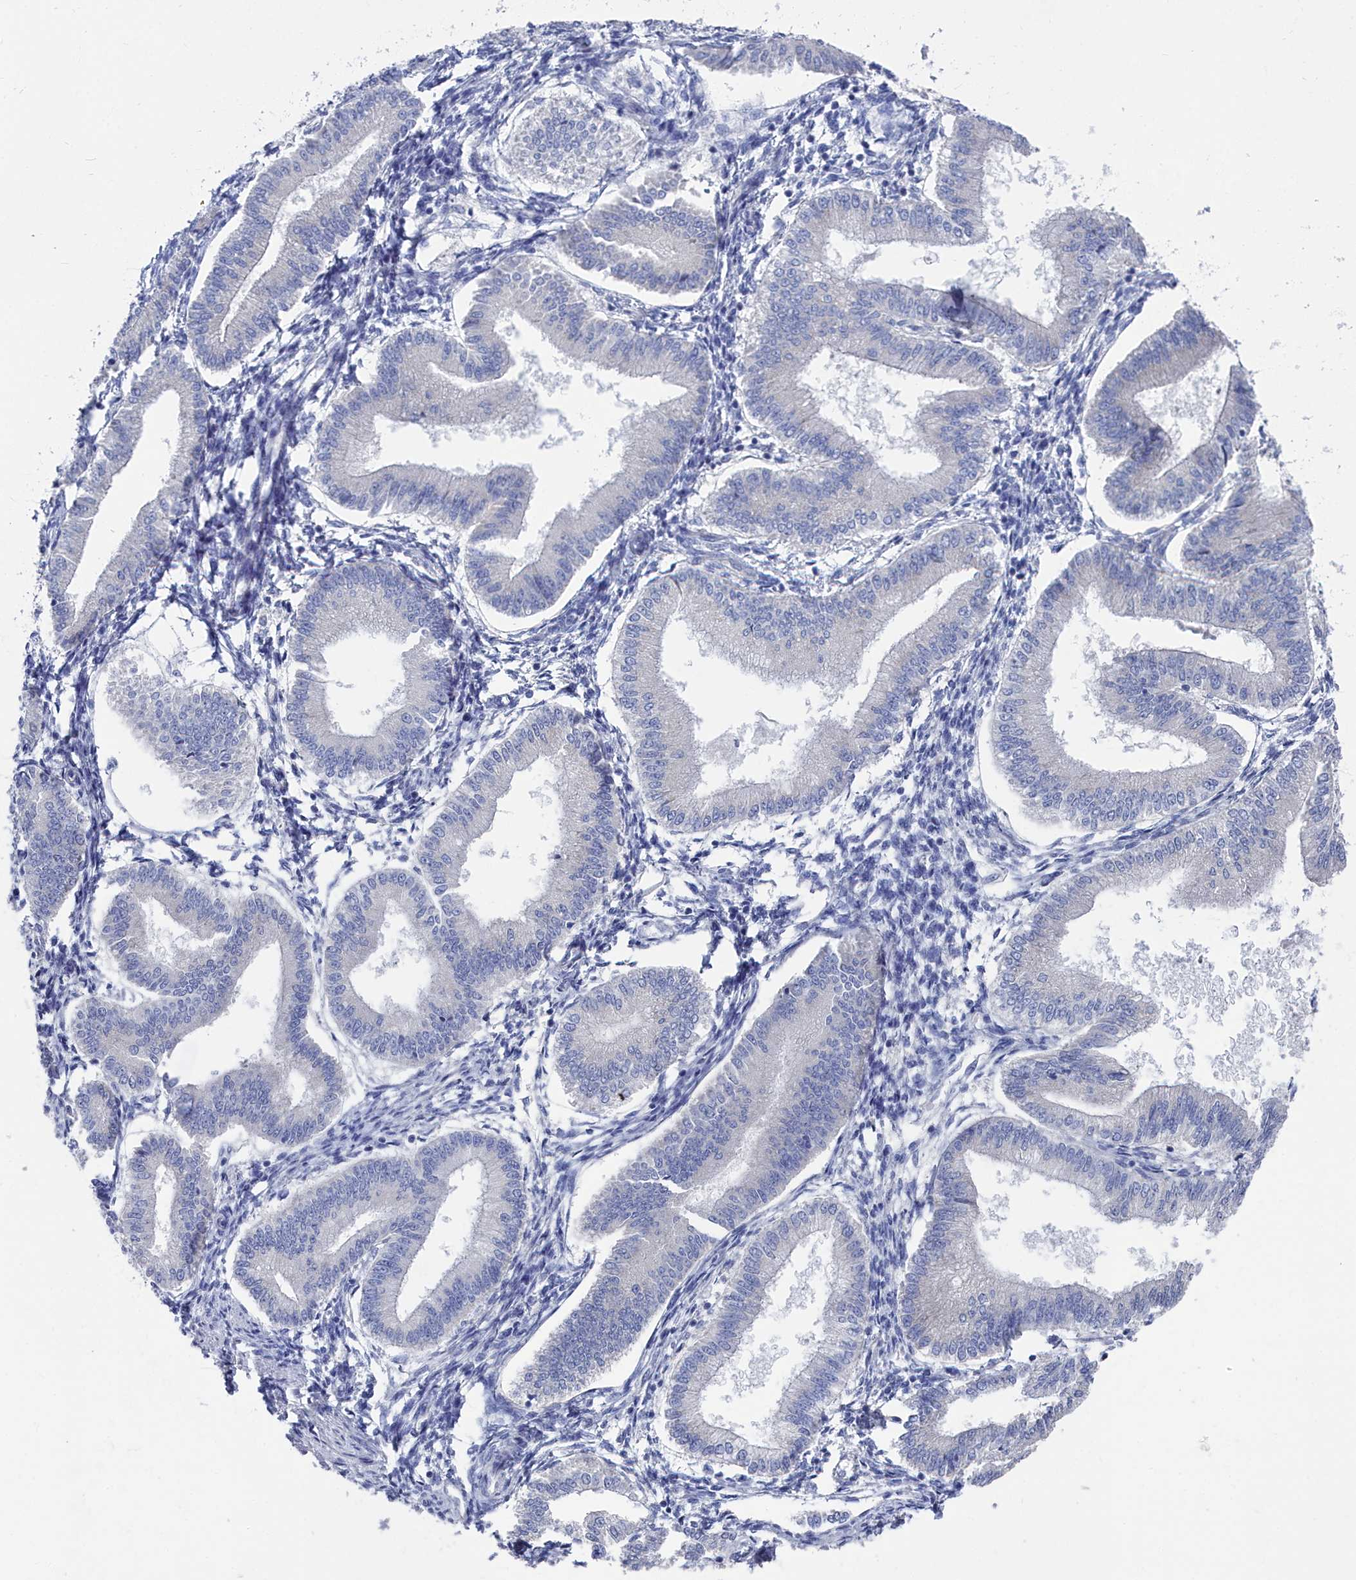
{"staining": {"intensity": "negative", "quantity": "none", "location": "none"}, "tissue": "endometrium", "cell_type": "Cells in endometrial stroma", "image_type": "normal", "snomed": [{"axis": "morphology", "description": "Normal tissue, NOS"}, {"axis": "topography", "description": "Endometrium"}], "caption": "Histopathology image shows no significant protein staining in cells in endometrial stroma of normal endometrium. (DAB (3,3'-diaminobenzidine) immunohistochemistry, high magnification).", "gene": "CCDC149", "patient": {"sex": "female", "age": 39}}